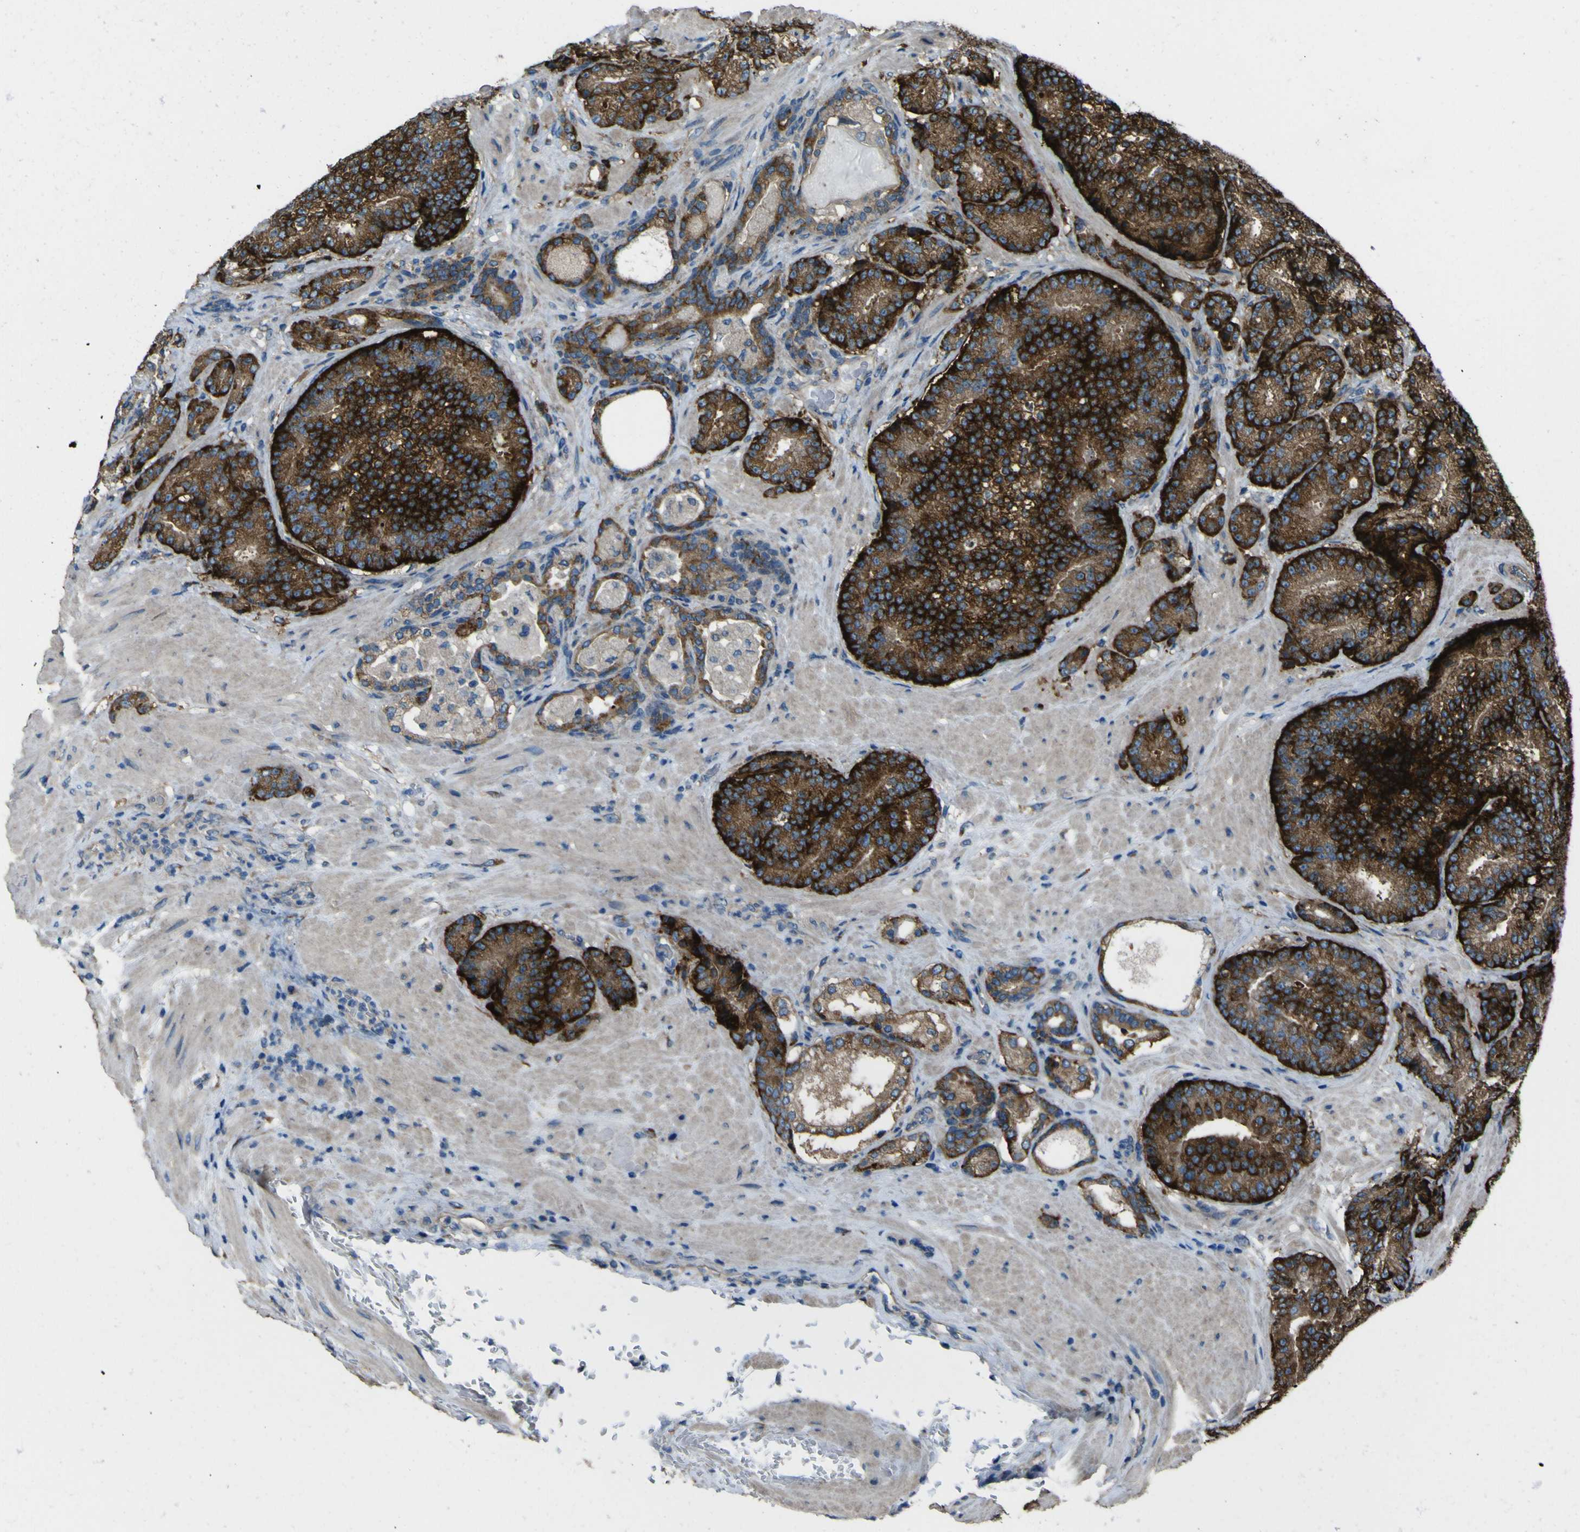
{"staining": {"intensity": "strong", "quantity": ">75%", "location": "cytoplasmic/membranous"}, "tissue": "prostate cancer", "cell_type": "Tumor cells", "image_type": "cancer", "snomed": [{"axis": "morphology", "description": "Adenocarcinoma, High grade"}, {"axis": "topography", "description": "Prostate"}], "caption": "This photomicrograph reveals immunohistochemistry (IHC) staining of human prostate cancer, with high strong cytoplasmic/membranous expression in approximately >75% of tumor cells.", "gene": "NAALADL2", "patient": {"sex": "male", "age": 61}}